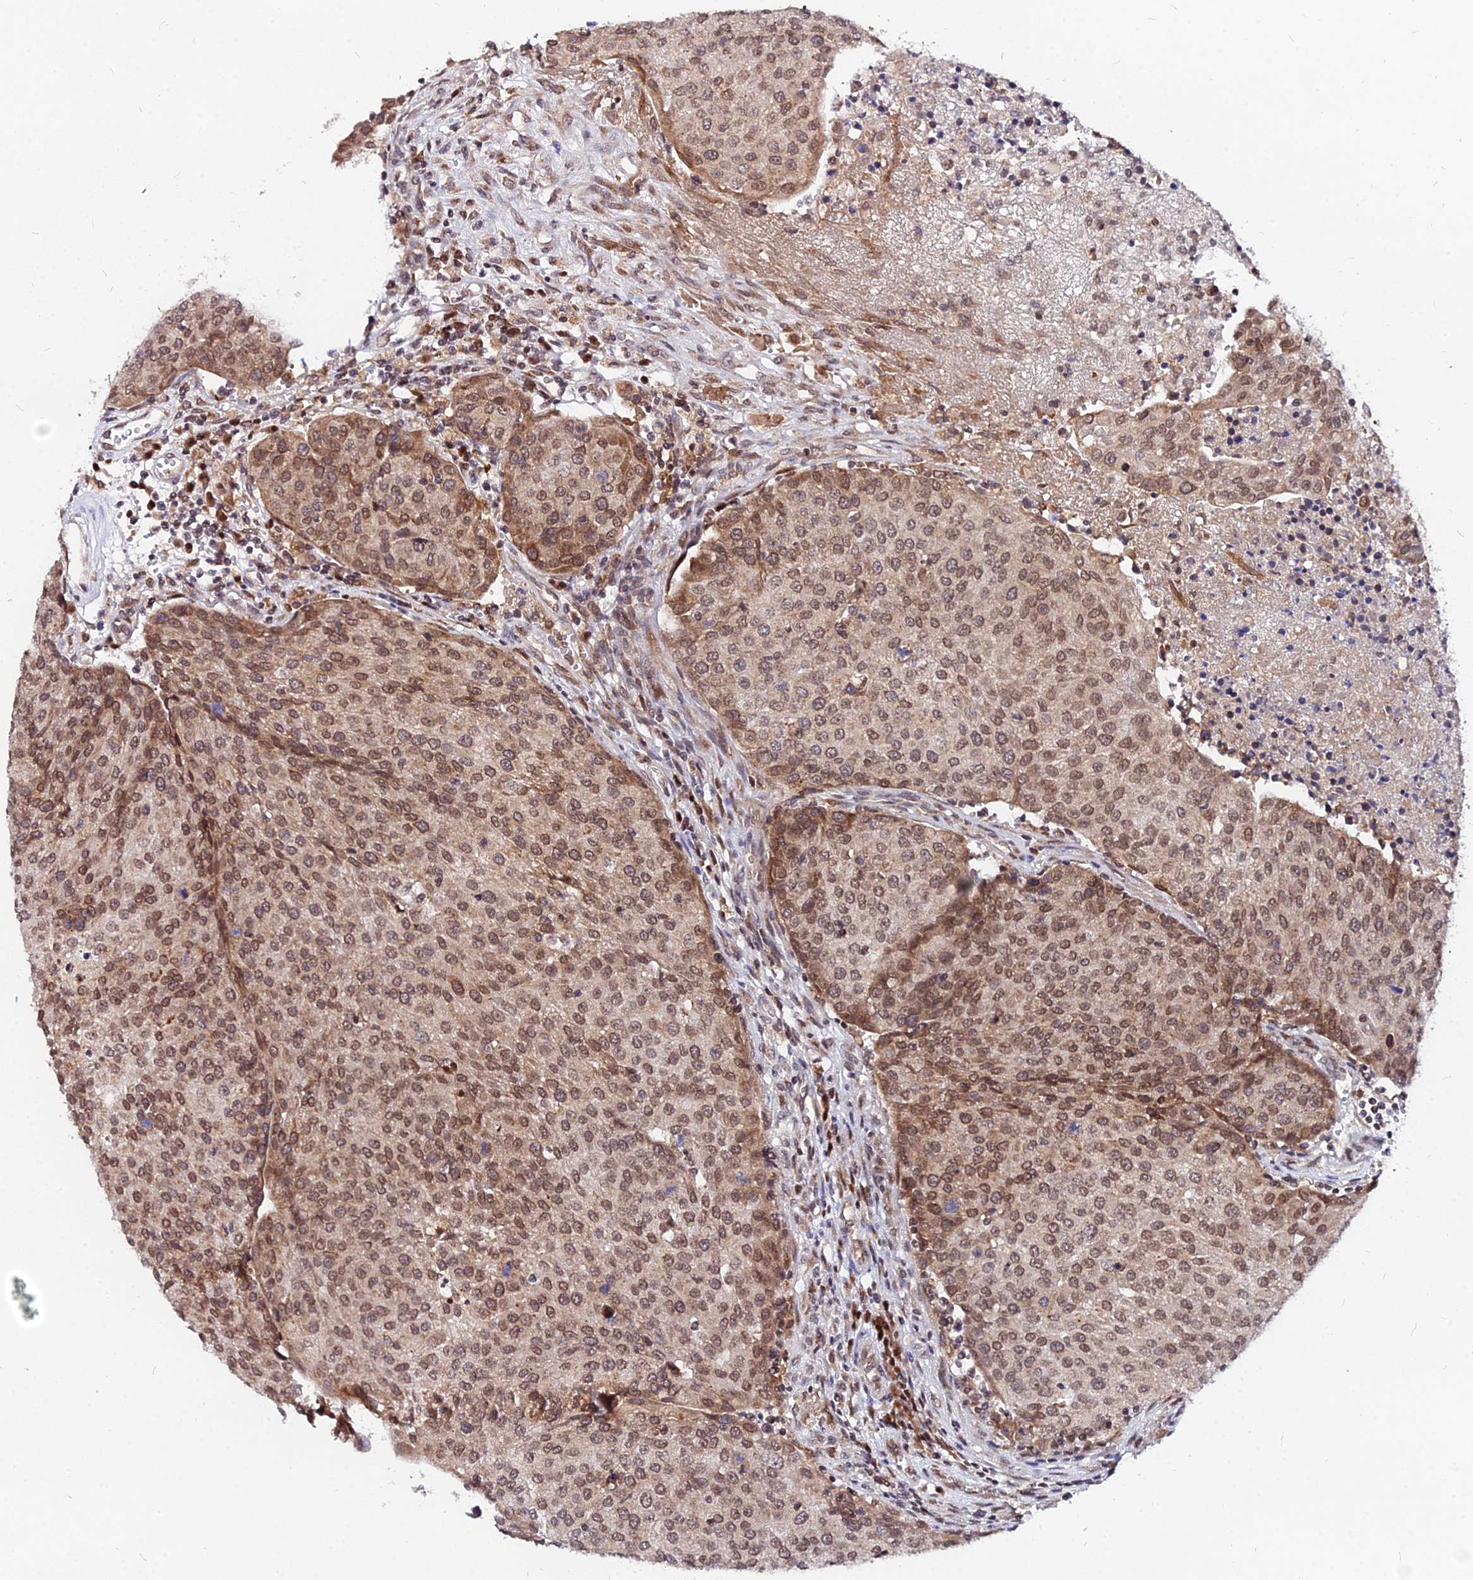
{"staining": {"intensity": "moderate", "quantity": ">75%", "location": "cytoplasmic/membranous,nuclear"}, "tissue": "urothelial cancer", "cell_type": "Tumor cells", "image_type": "cancer", "snomed": [{"axis": "morphology", "description": "Urothelial carcinoma, High grade"}, {"axis": "topography", "description": "Urinary bladder"}], "caption": "Tumor cells reveal medium levels of moderate cytoplasmic/membranous and nuclear expression in approximately >75% of cells in human urothelial carcinoma (high-grade). The staining was performed using DAB, with brown indicating positive protein expression. Nuclei are stained blue with hematoxylin.", "gene": "RNF121", "patient": {"sex": "female", "age": 85}}